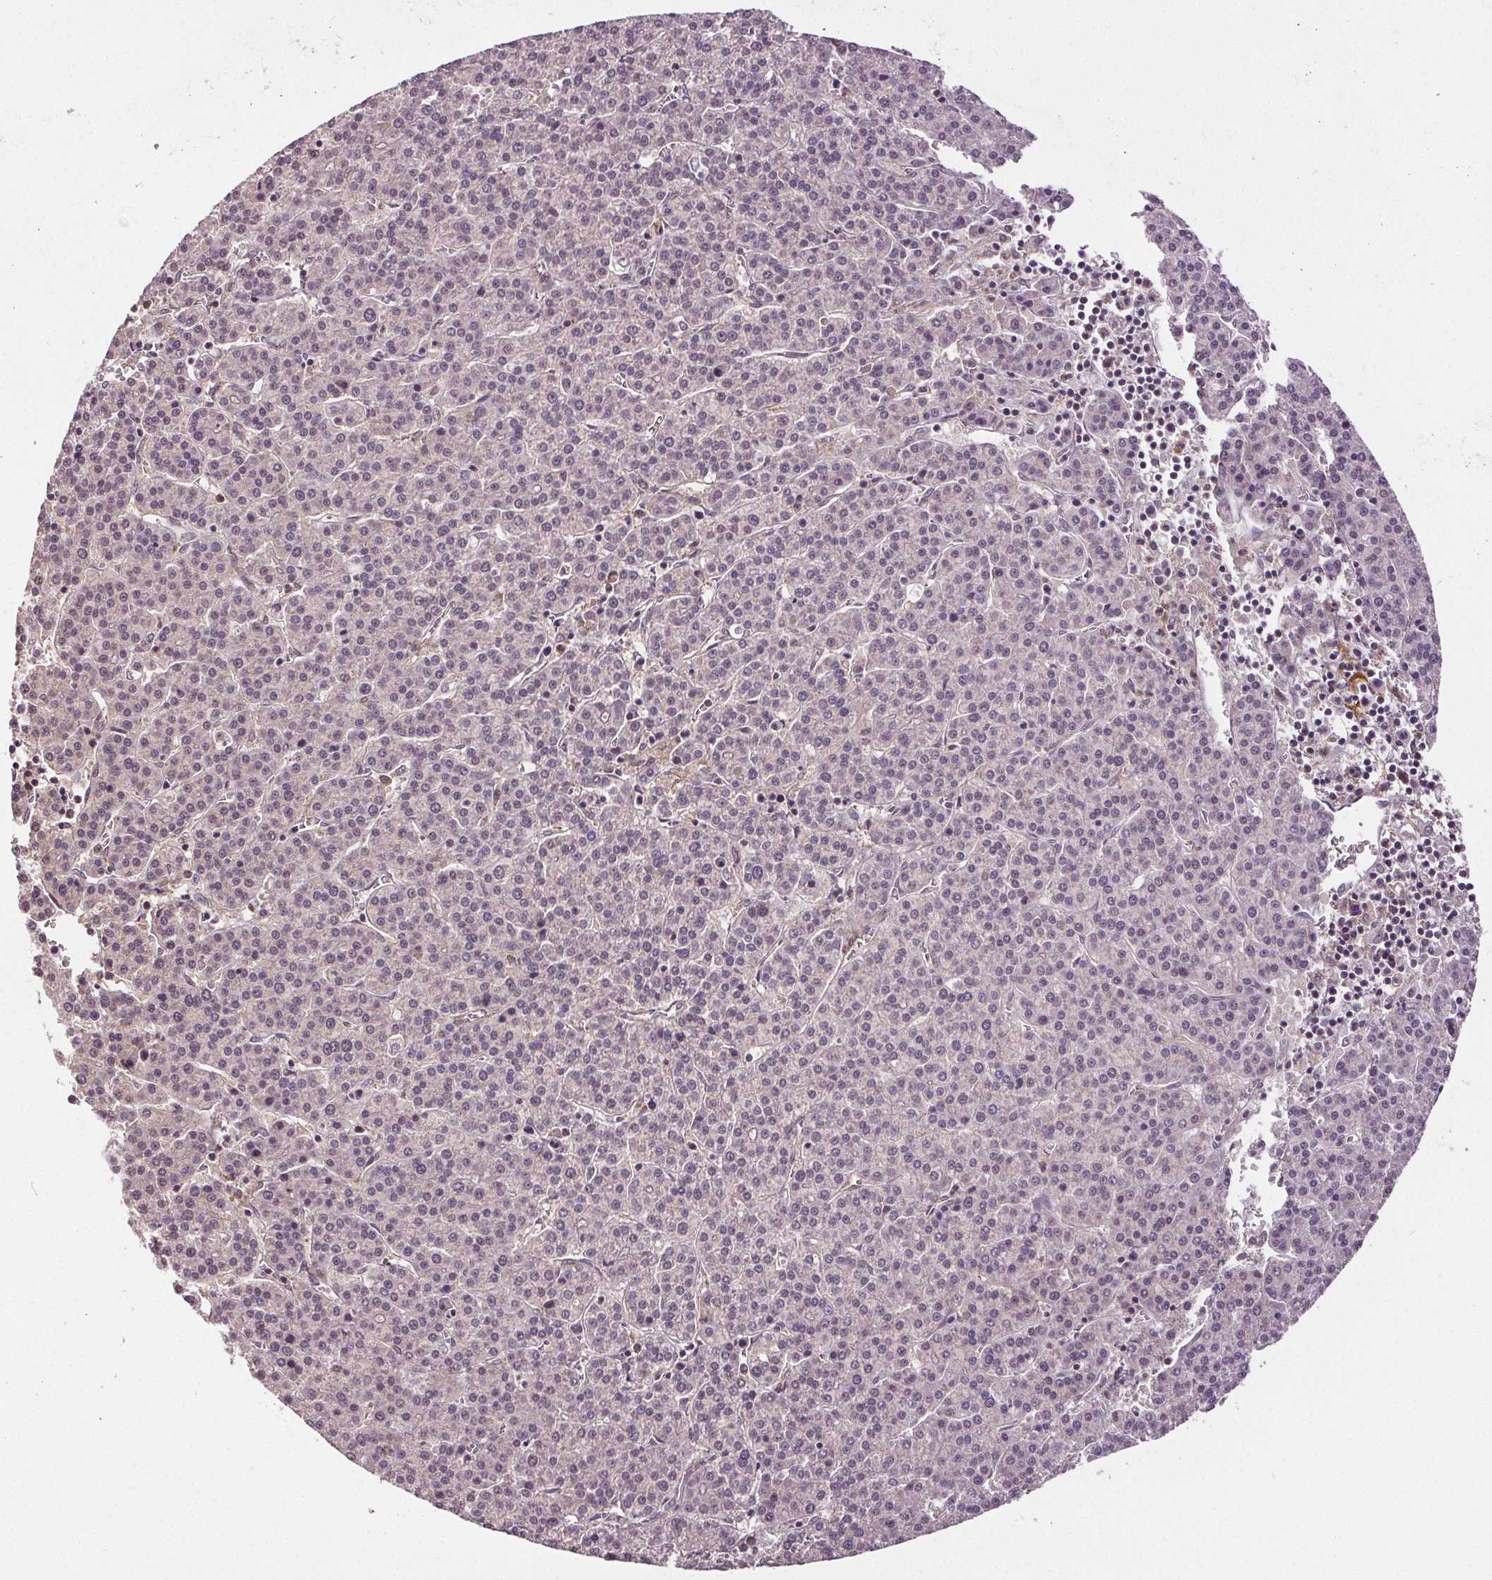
{"staining": {"intensity": "negative", "quantity": "none", "location": "none"}, "tissue": "liver cancer", "cell_type": "Tumor cells", "image_type": "cancer", "snomed": [{"axis": "morphology", "description": "Carcinoma, Hepatocellular, NOS"}, {"axis": "topography", "description": "Liver"}], "caption": "Immunohistochemistry micrograph of neoplastic tissue: liver hepatocellular carcinoma stained with DAB reveals no significant protein staining in tumor cells.", "gene": "EPHB3", "patient": {"sex": "female", "age": 58}}